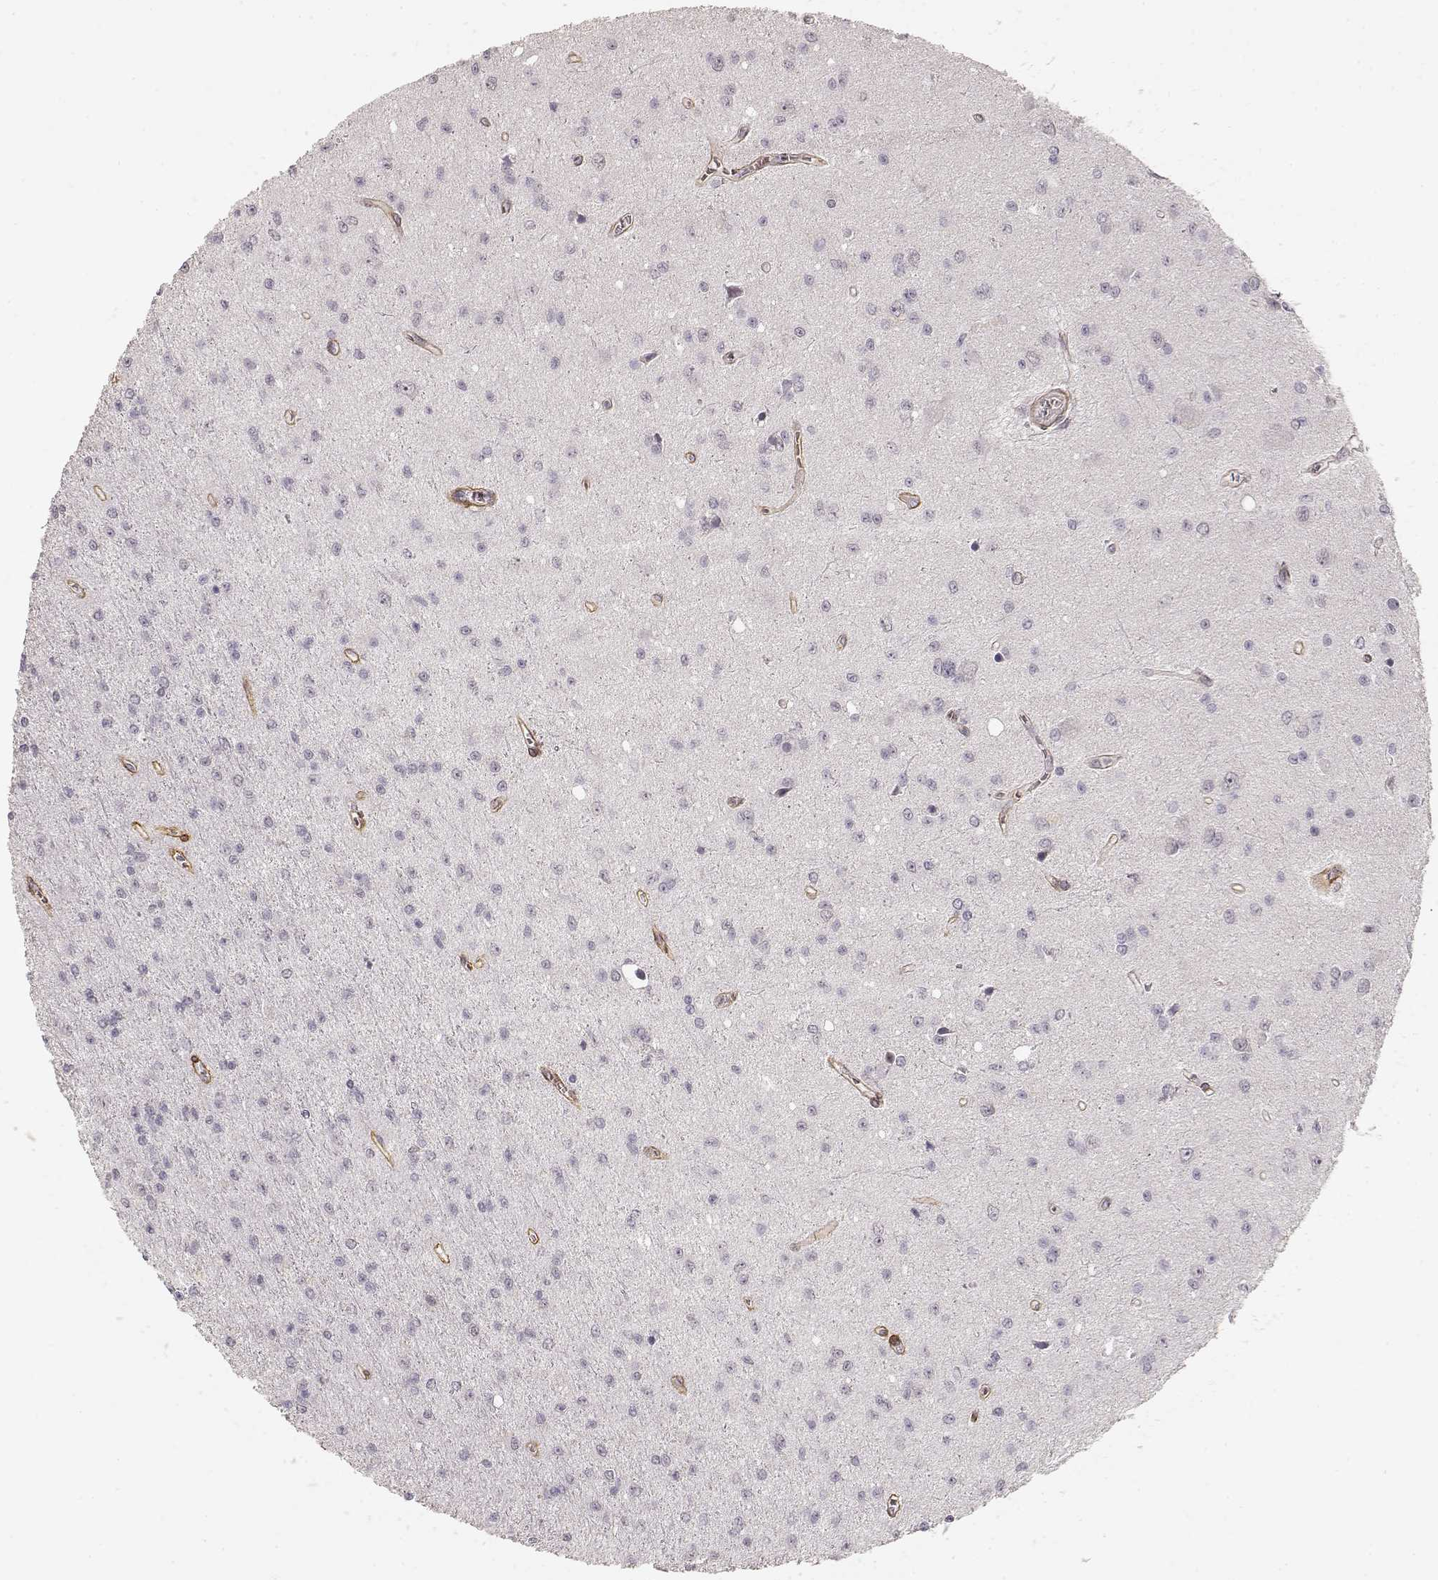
{"staining": {"intensity": "negative", "quantity": "none", "location": "none"}, "tissue": "glioma", "cell_type": "Tumor cells", "image_type": "cancer", "snomed": [{"axis": "morphology", "description": "Glioma, malignant, Low grade"}, {"axis": "topography", "description": "Brain"}], "caption": "High power microscopy image of an IHC image of malignant low-grade glioma, revealing no significant staining in tumor cells.", "gene": "LAMA4", "patient": {"sex": "female", "age": 45}}